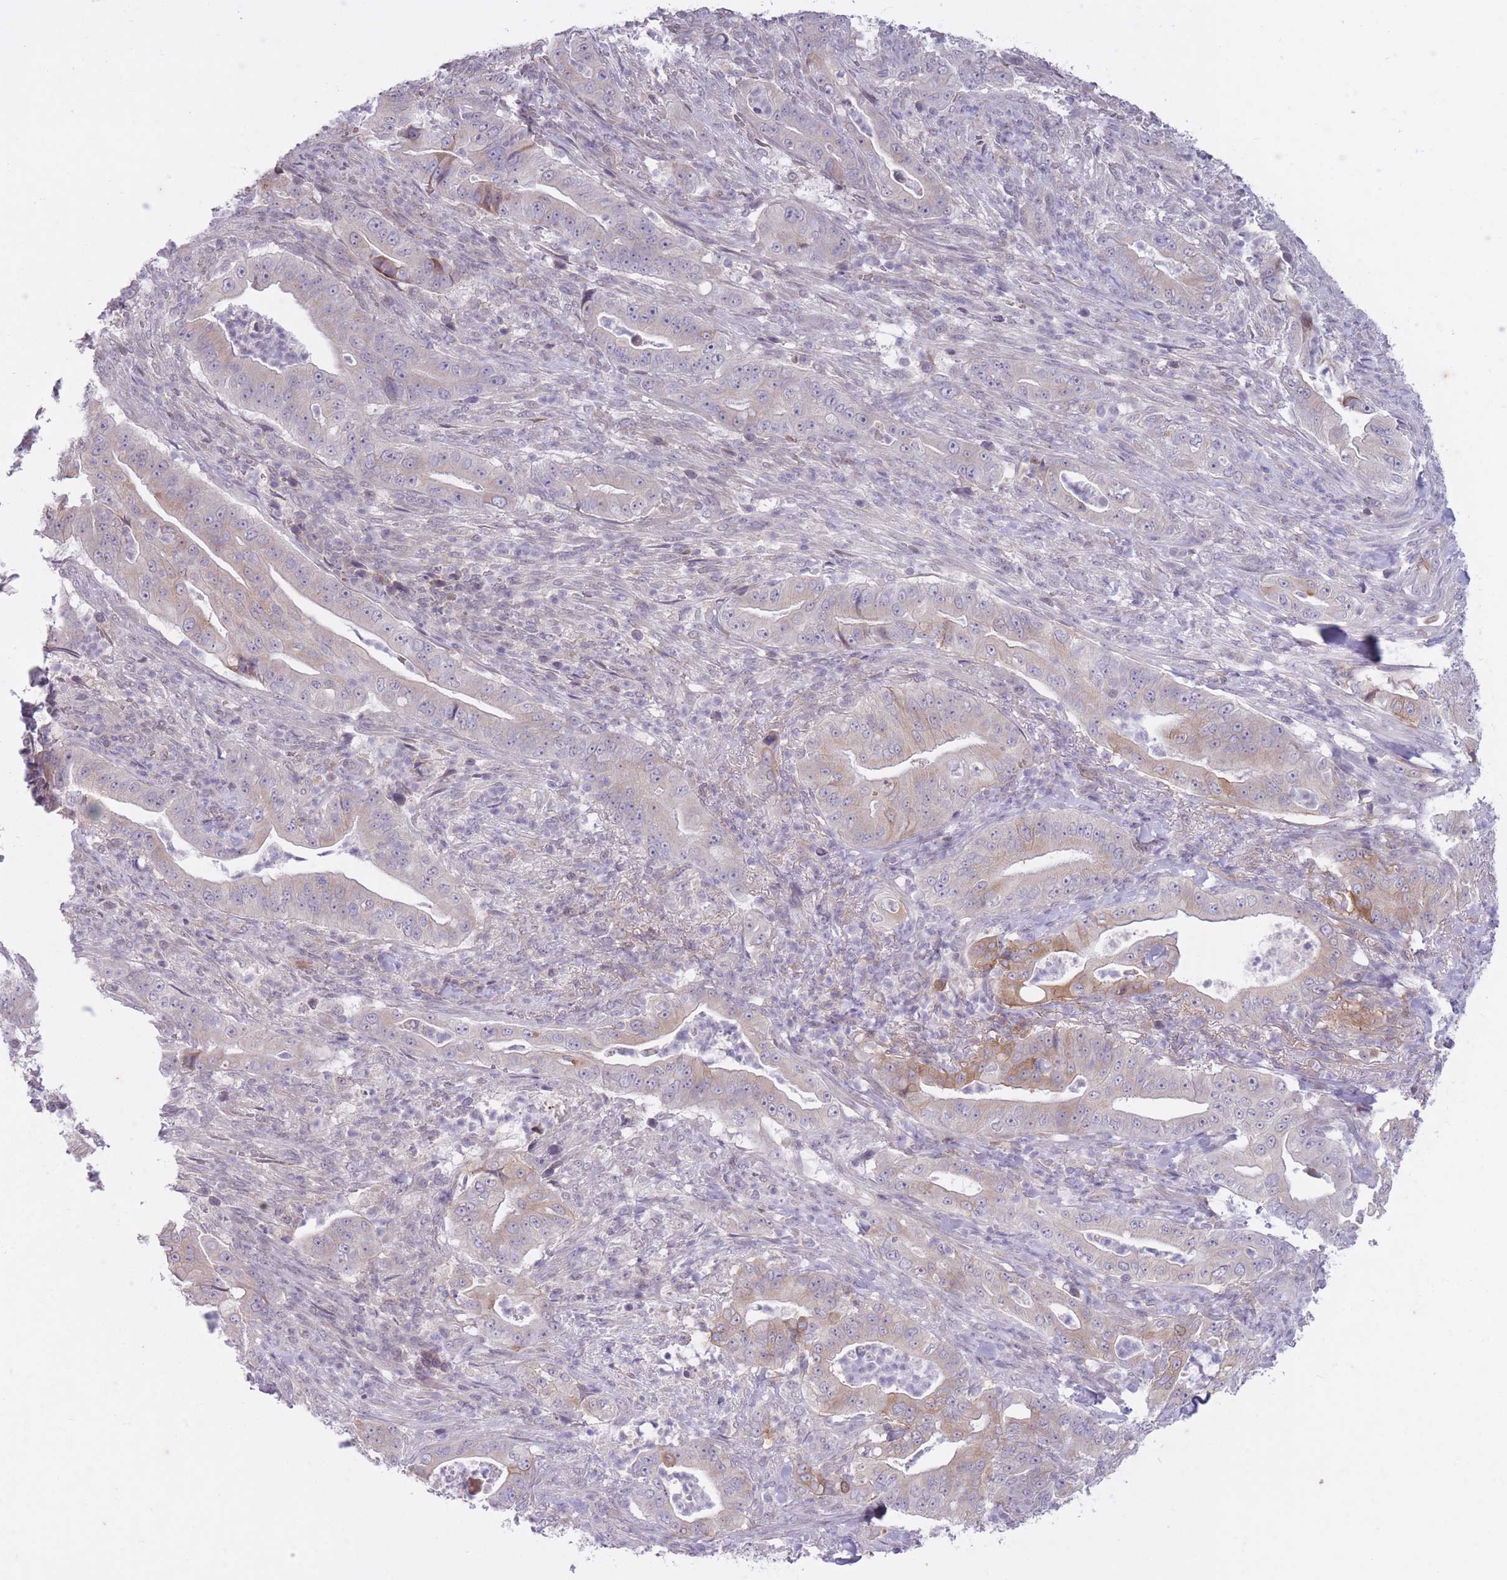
{"staining": {"intensity": "moderate", "quantity": "<25%", "location": "cytoplasmic/membranous"}, "tissue": "pancreatic cancer", "cell_type": "Tumor cells", "image_type": "cancer", "snomed": [{"axis": "morphology", "description": "Adenocarcinoma, NOS"}, {"axis": "topography", "description": "Pancreas"}], "caption": "Immunohistochemical staining of human pancreatic cancer displays low levels of moderate cytoplasmic/membranous staining in about <25% of tumor cells.", "gene": "ARPIN", "patient": {"sex": "male", "age": 71}}